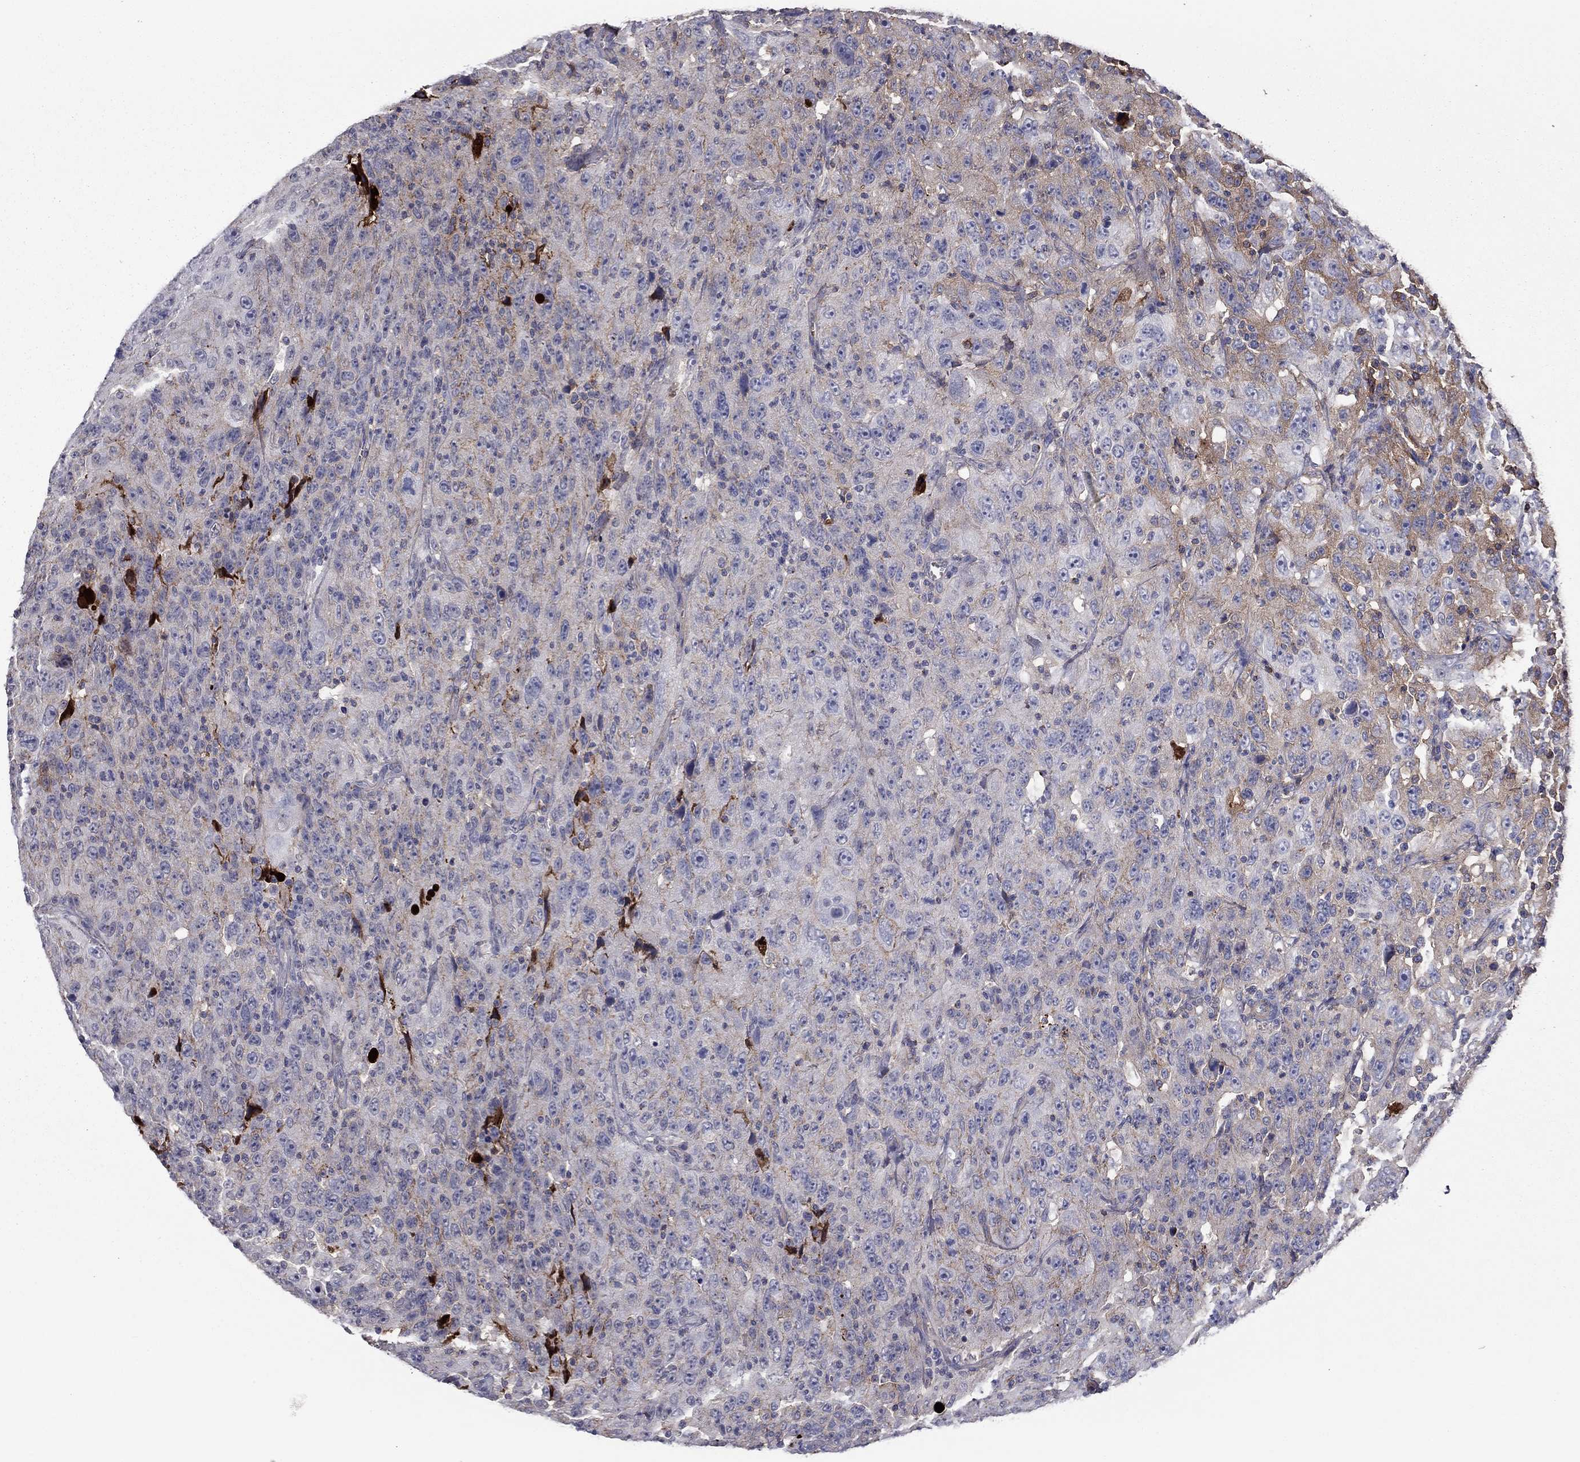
{"staining": {"intensity": "negative", "quantity": "none", "location": "none"}, "tissue": "urothelial cancer", "cell_type": "Tumor cells", "image_type": "cancer", "snomed": [{"axis": "morphology", "description": "Urothelial carcinoma, NOS"}, {"axis": "morphology", "description": "Urothelial carcinoma, High grade"}, {"axis": "topography", "description": "Urinary bladder"}], "caption": "This photomicrograph is of urothelial cancer stained with immunohistochemistry (IHC) to label a protein in brown with the nuclei are counter-stained blue. There is no staining in tumor cells.", "gene": "HPX", "patient": {"sex": "female", "age": 73}}